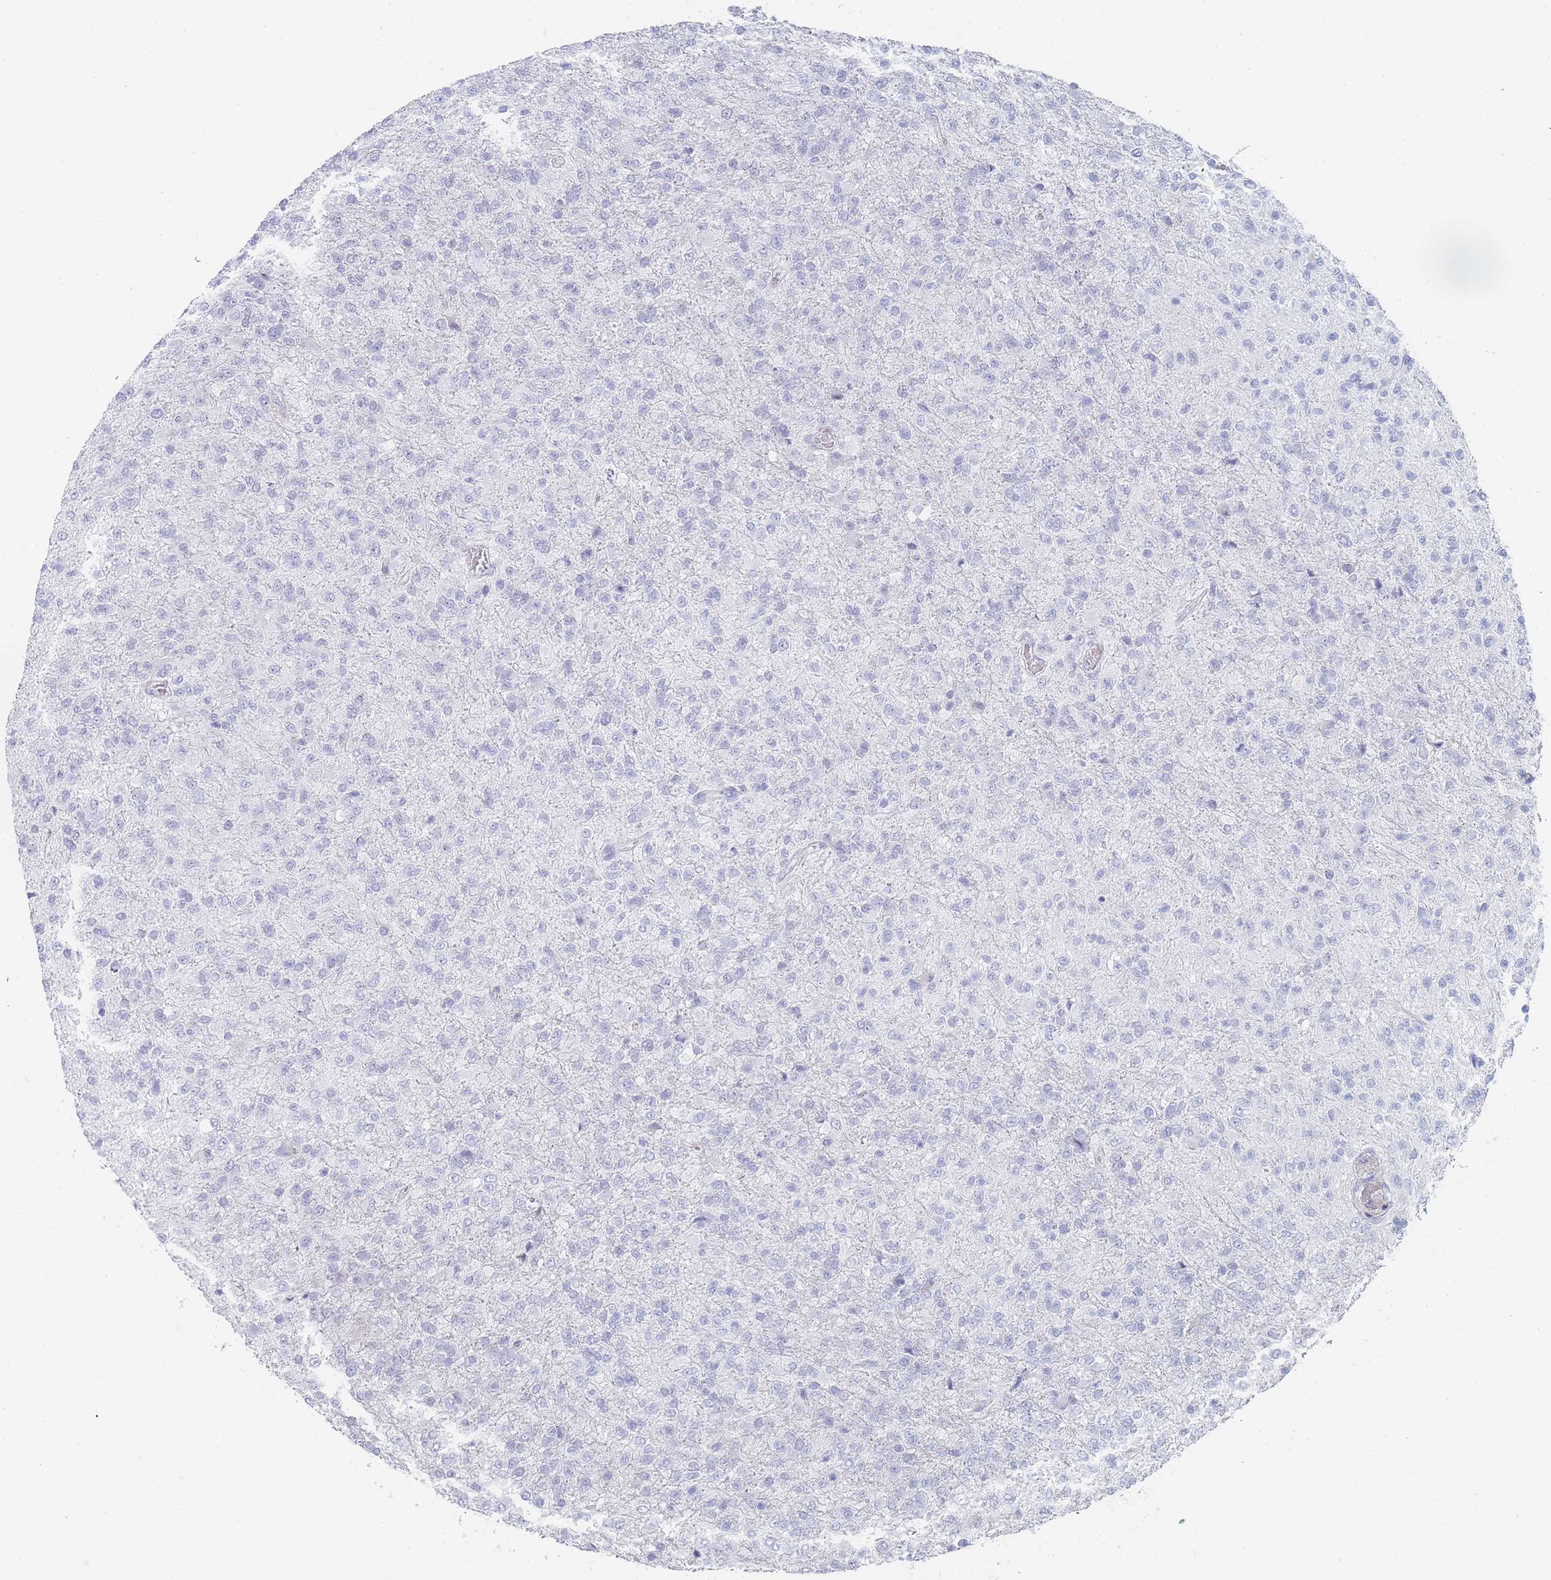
{"staining": {"intensity": "negative", "quantity": "none", "location": "none"}, "tissue": "glioma", "cell_type": "Tumor cells", "image_type": "cancer", "snomed": [{"axis": "morphology", "description": "Glioma, malignant, High grade"}, {"axis": "topography", "description": "Brain"}], "caption": "DAB (3,3'-diaminobenzidine) immunohistochemical staining of glioma reveals no significant staining in tumor cells. Brightfield microscopy of immunohistochemistry (IHC) stained with DAB (brown) and hematoxylin (blue), captured at high magnification.", "gene": "IMPG1", "patient": {"sex": "female", "age": 74}}